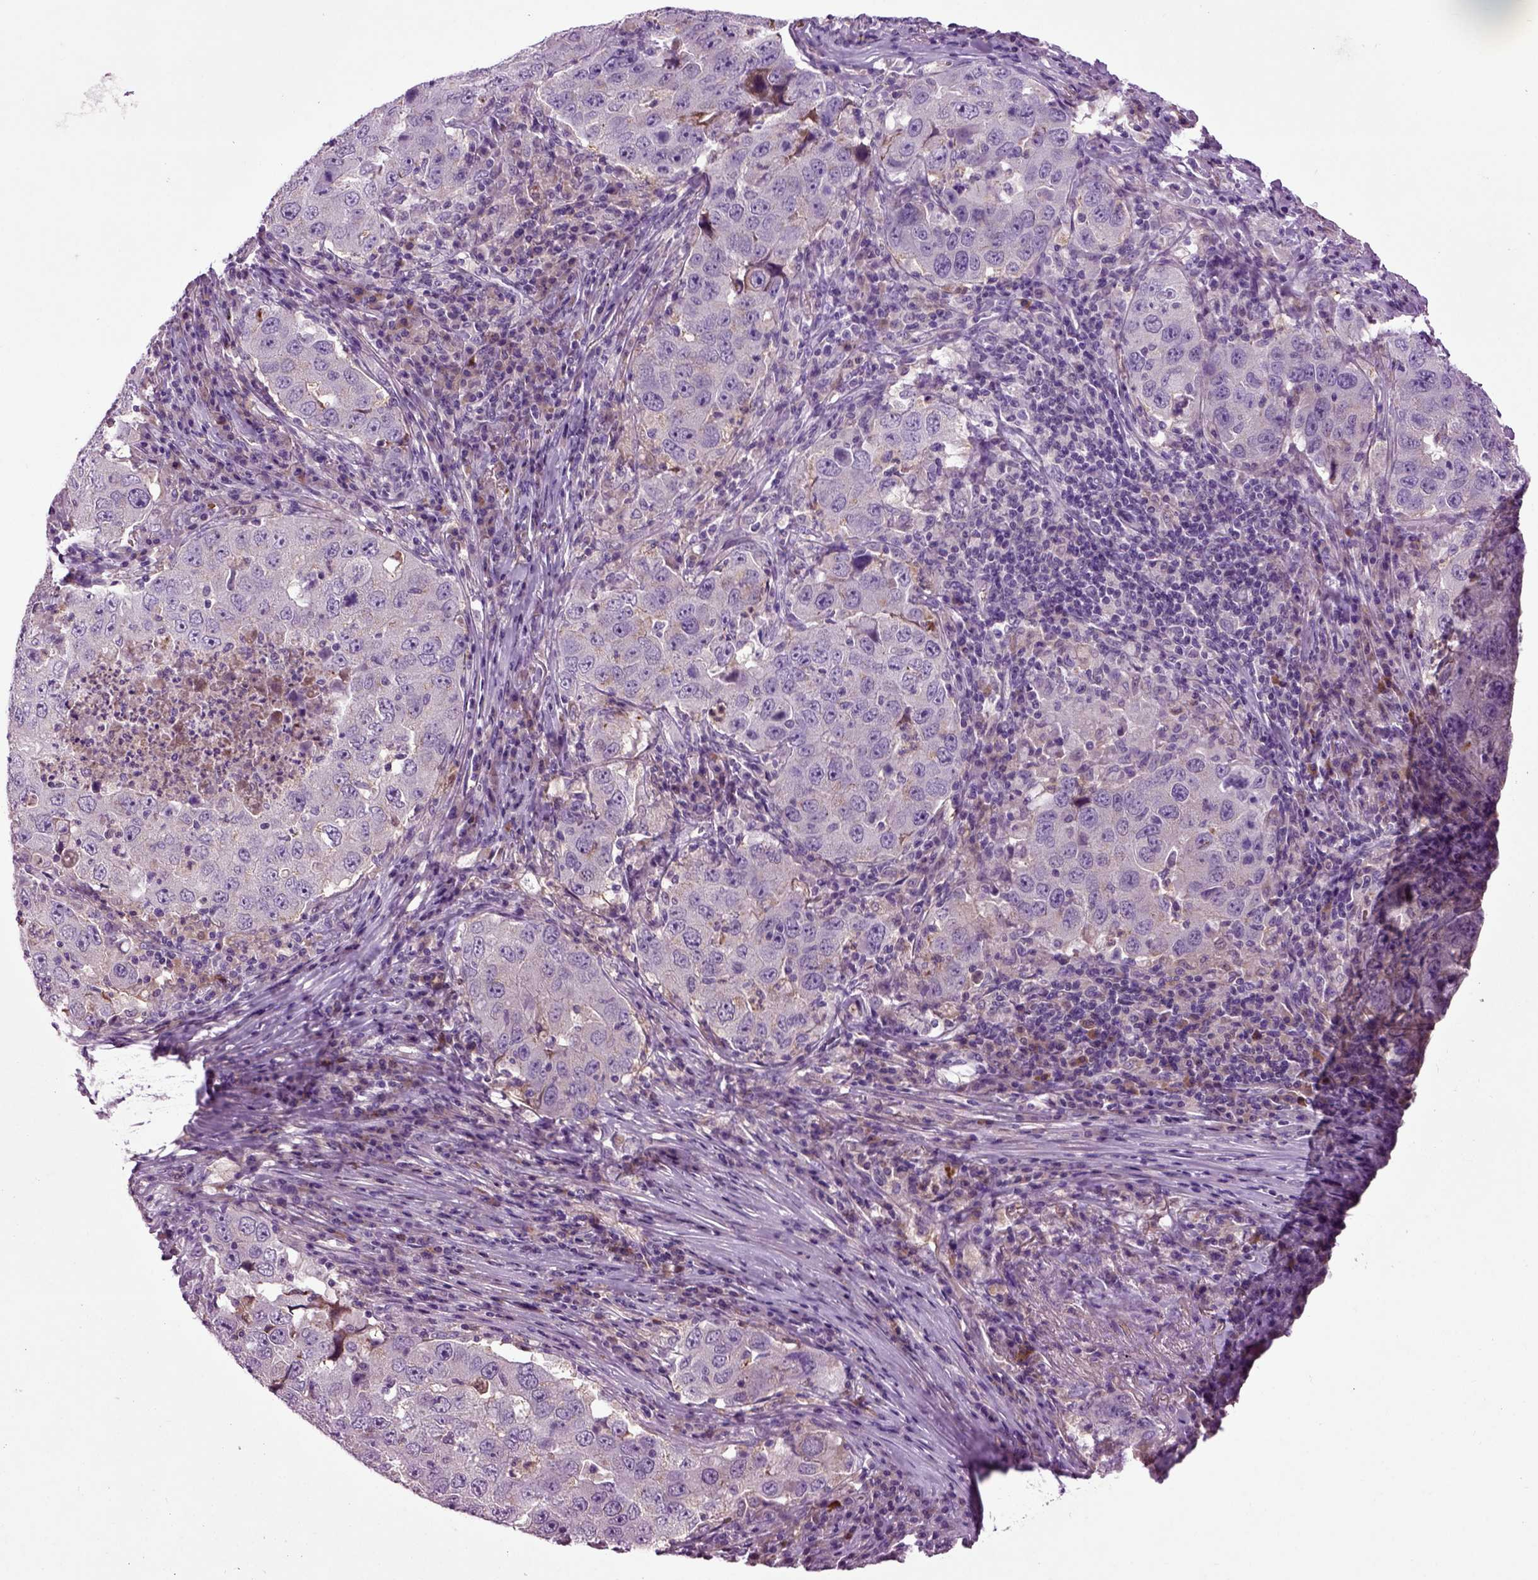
{"staining": {"intensity": "negative", "quantity": "none", "location": "none"}, "tissue": "lung cancer", "cell_type": "Tumor cells", "image_type": "cancer", "snomed": [{"axis": "morphology", "description": "Adenocarcinoma, NOS"}, {"axis": "topography", "description": "Lung"}], "caption": "DAB (3,3'-diaminobenzidine) immunohistochemical staining of lung adenocarcinoma reveals no significant expression in tumor cells. (DAB immunohistochemistry (IHC) with hematoxylin counter stain).", "gene": "SPON1", "patient": {"sex": "male", "age": 73}}